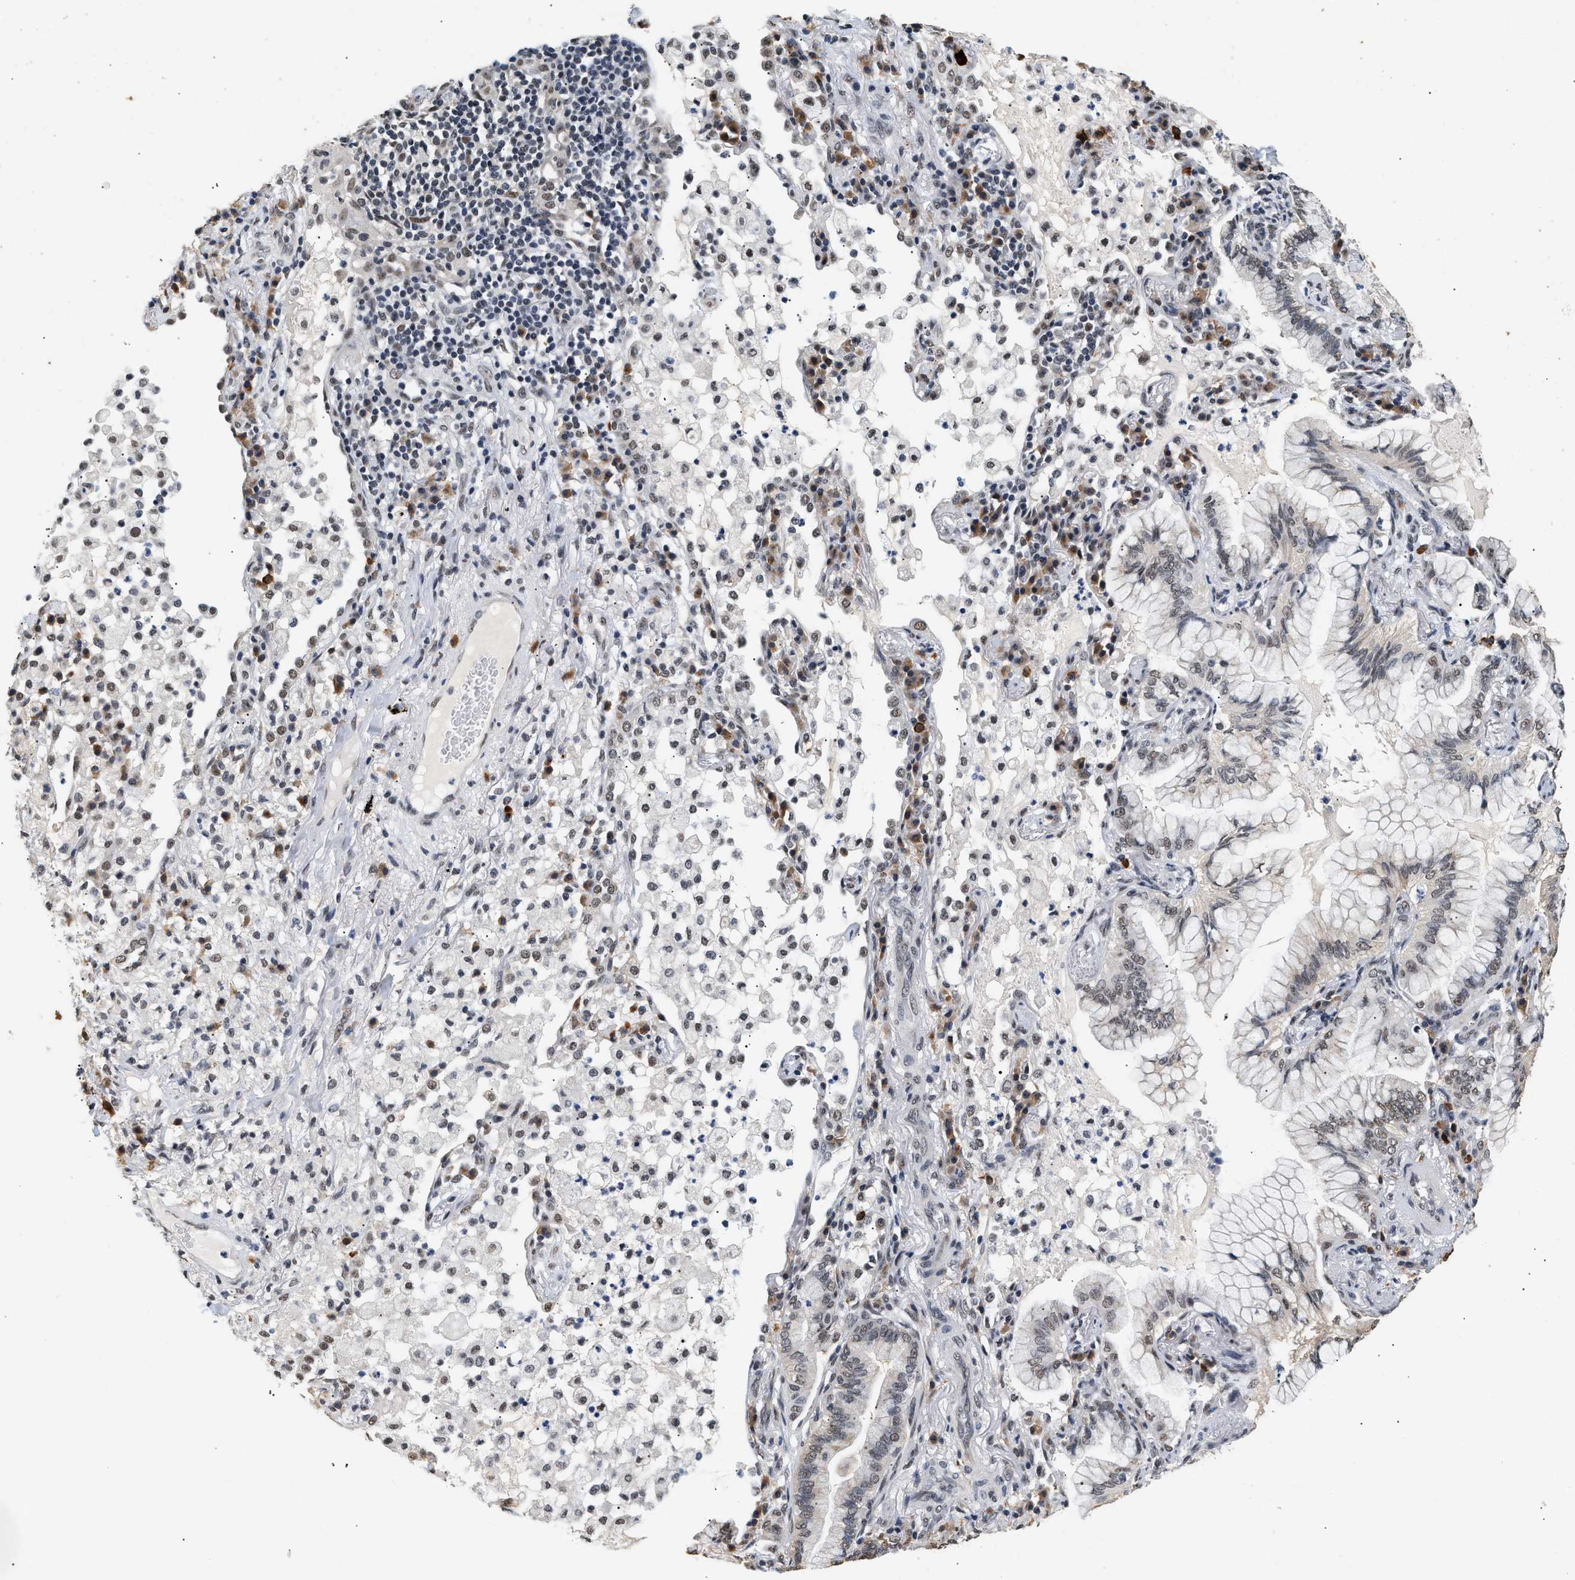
{"staining": {"intensity": "negative", "quantity": "none", "location": "none"}, "tissue": "lung cancer", "cell_type": "Tumor cells", "image_type": "cancer", "snomed": [{"axis": "morphology", "description": "Adenocarcinoma, NOS"}, {"axis": "topography", "description": "Lung"}], "caption": "IHC of adenocarcinoma (lung) displays no staining in tumor cells.", "gene": "THOC1", "patient": {"sex": "female", "age": 70}}